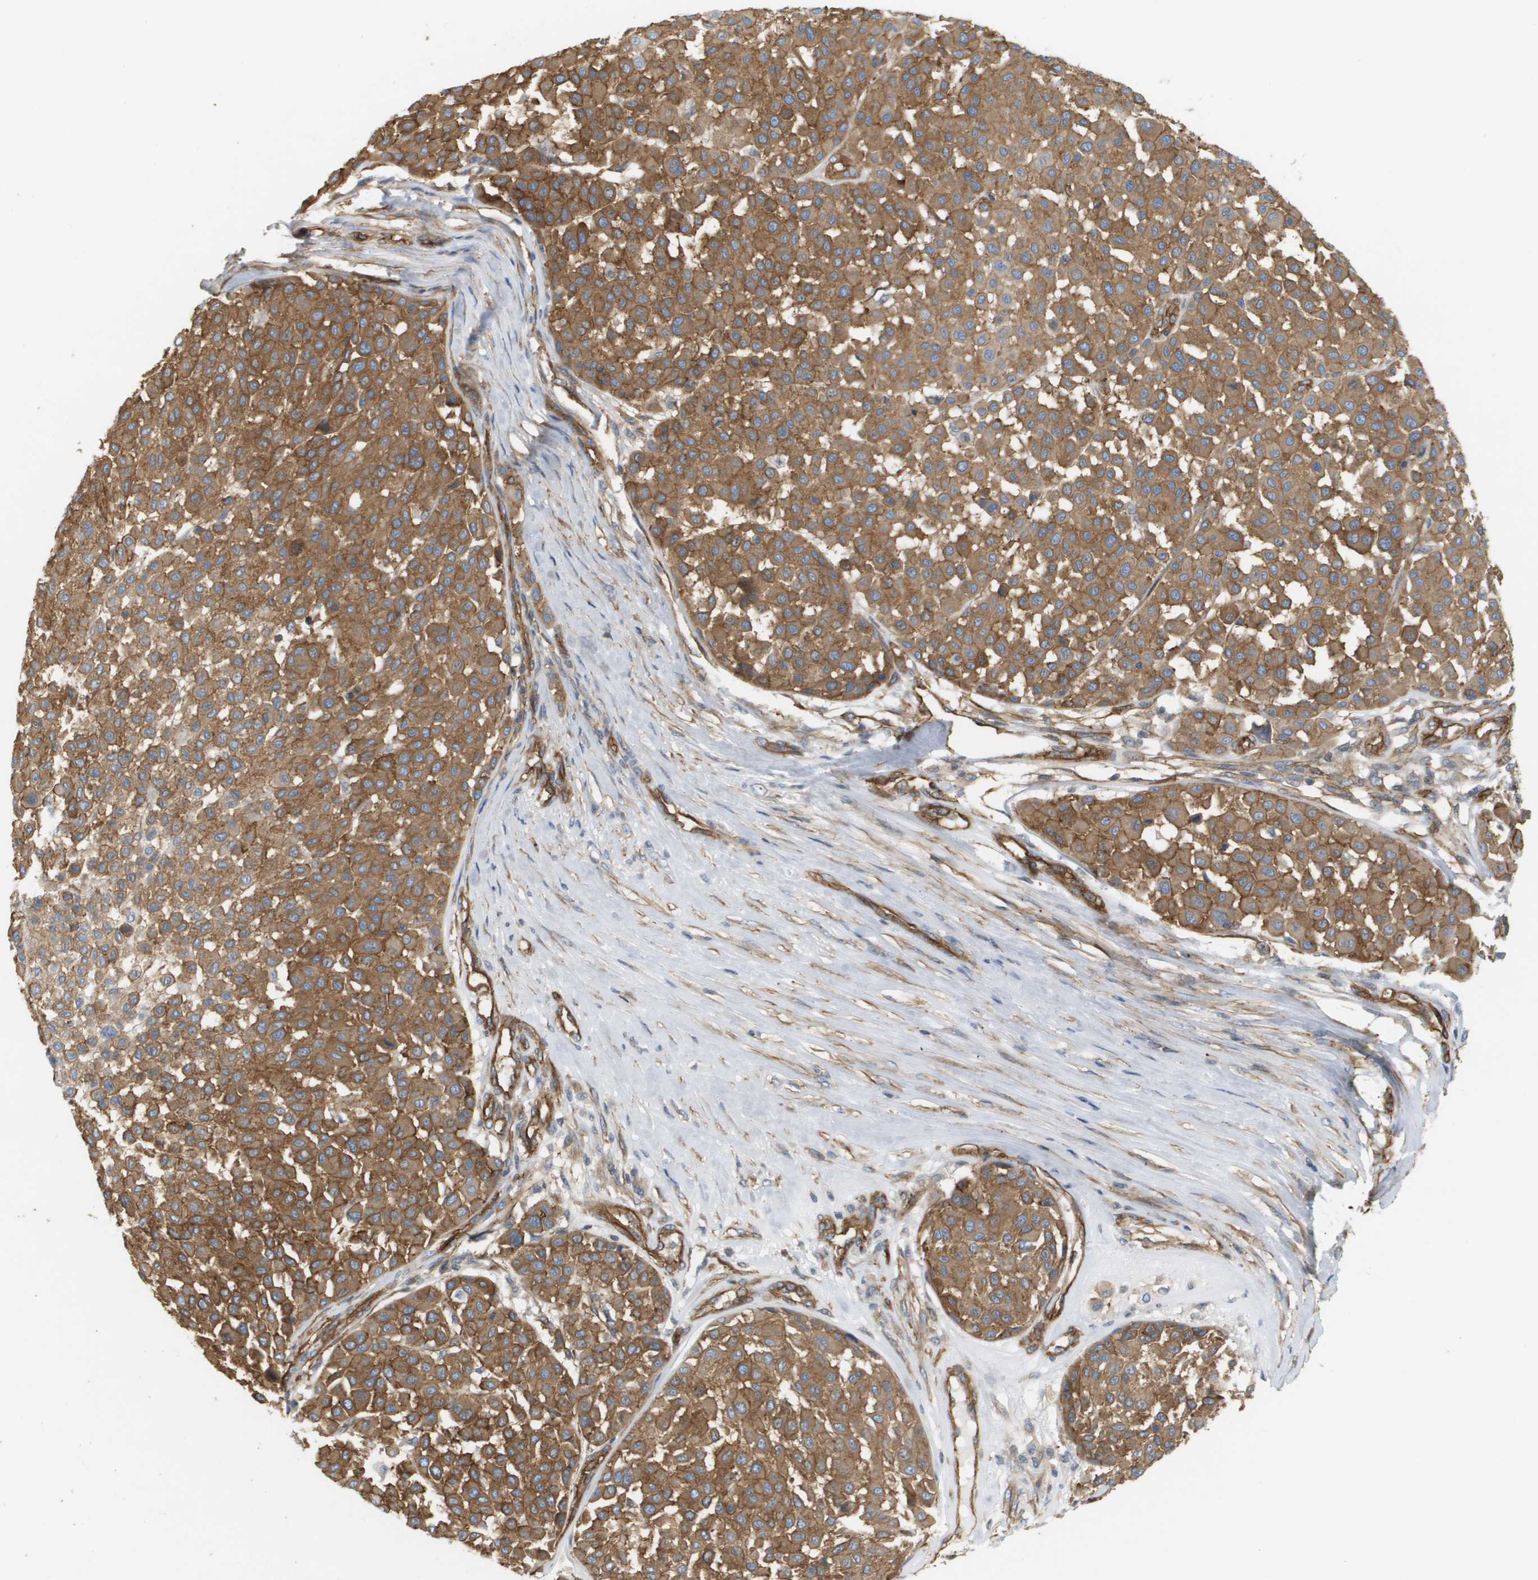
{"staining": {"intensity": "moderate", "quantity": ">75%", "location": "cytoplasmic/membranous"}, "tissue": "melanoma", "cell_type": "Tumor cells", "image_type": "cancer", "snomed": [{"axis": "morphology", "description": "Malignant melanoma, Metastatic site"}, {"axis": "topography", "description": "Soft tissue"}], "caption": "High-magnification brightfield microscopy of melanoma stained with DAB (brown) and counterstained with hematoxylin (blue). tumor cells exhibit moderate cytoplasmic/membranous positivity is present in approximately>75% of cells.", "gene": "SGMS2", "patient": {"sex": "male", "age": 41}}